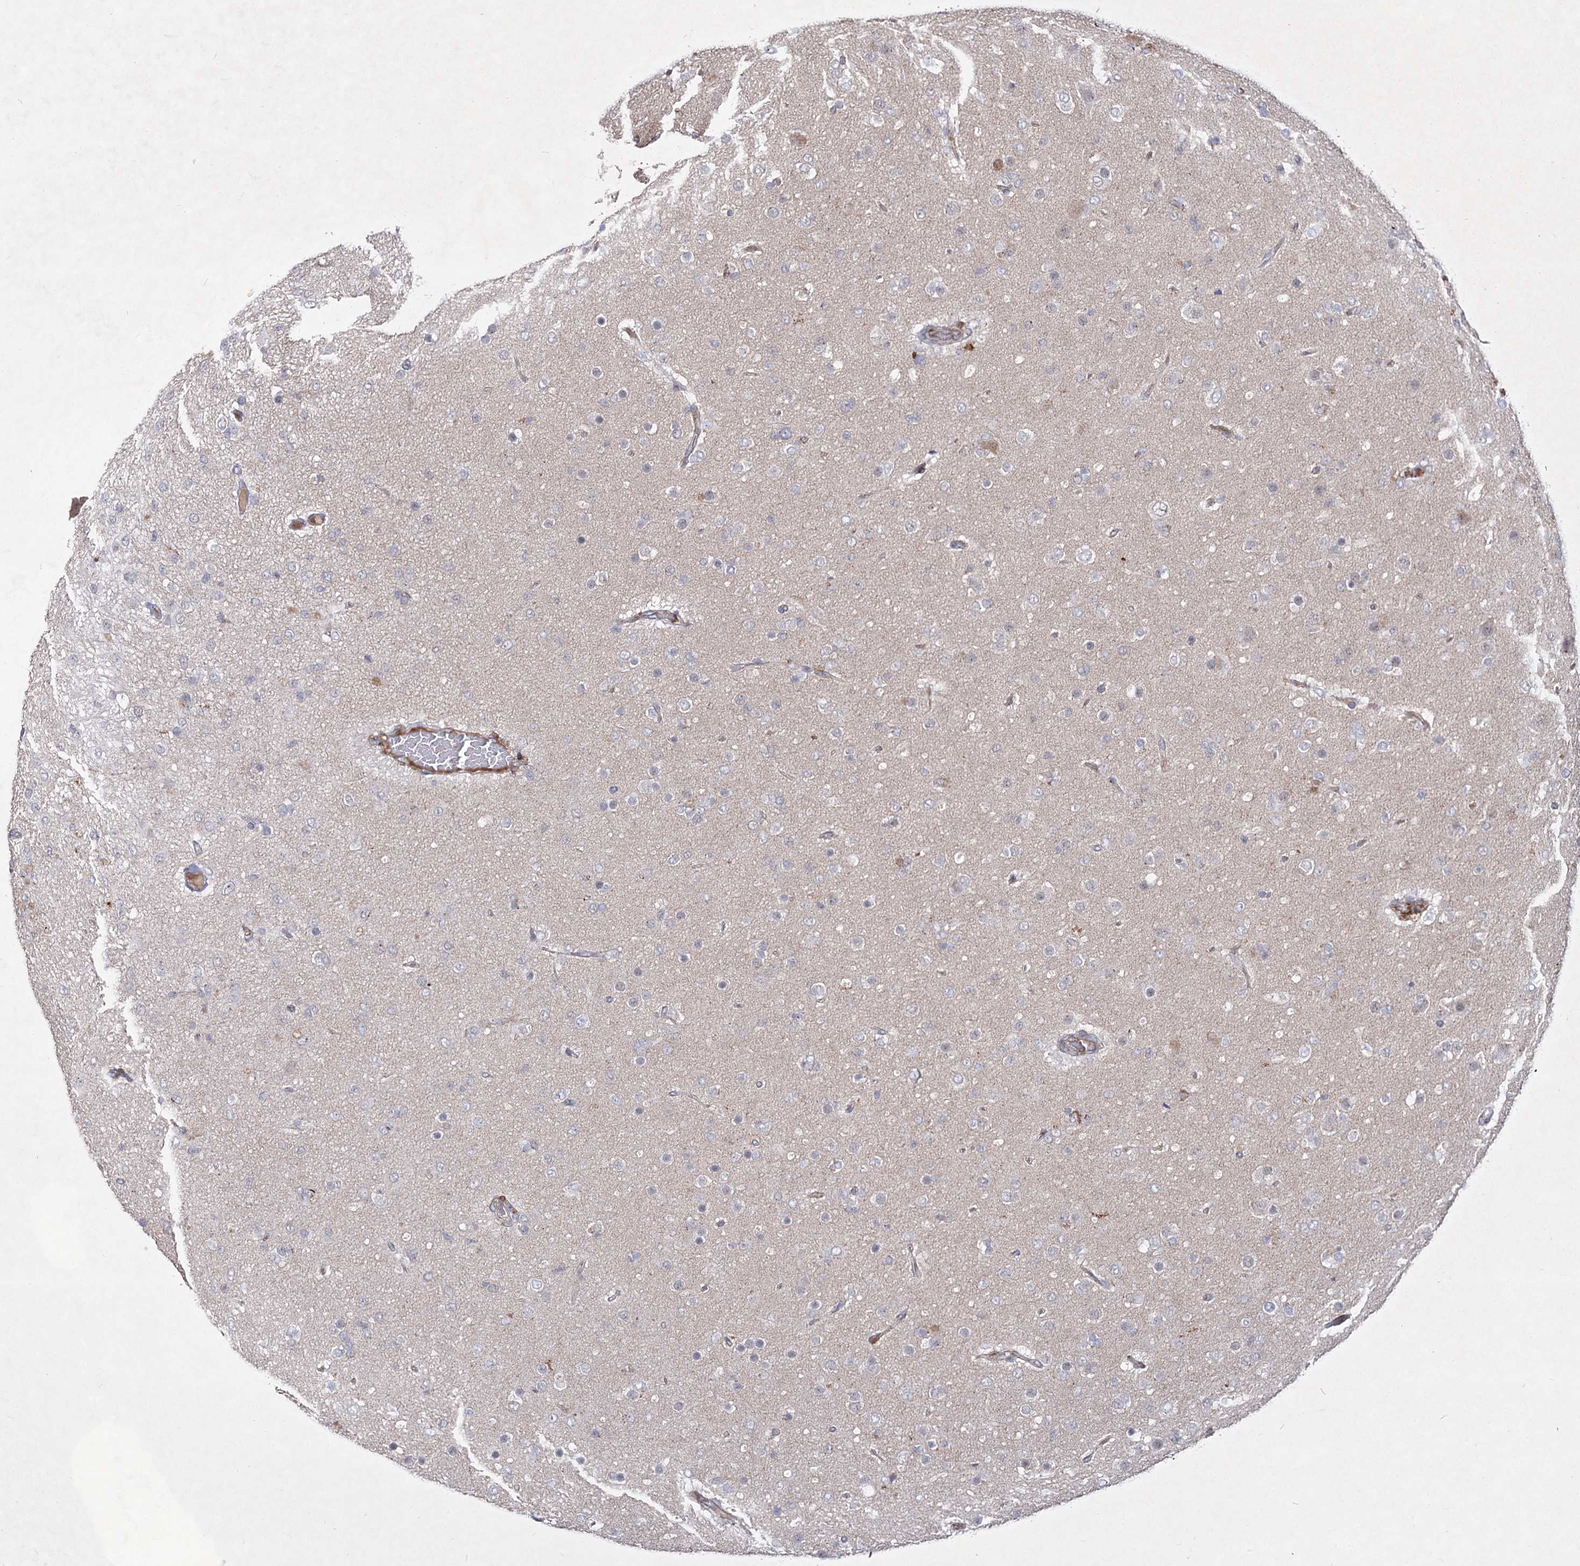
{"staining": {"intensity": "negative", "quantity": "none", "location": "none"}, "tissue": "glioma", "cell_type": "Tumor cells", "image_type": "cancer", "snomed": [{"axis": "morphology", "description": "Glioma, malignant, Low grade"}, {"axis": "topography", "description": "Brain"}], "caption": "DAB (3,3'-diaminobenzidine) immunohistochemical staining of low-grade glioma (malignant) displays no significant staining in tumor cells.", "gene": "ATL2", "patient": {"sex": "male", "age": 65}}